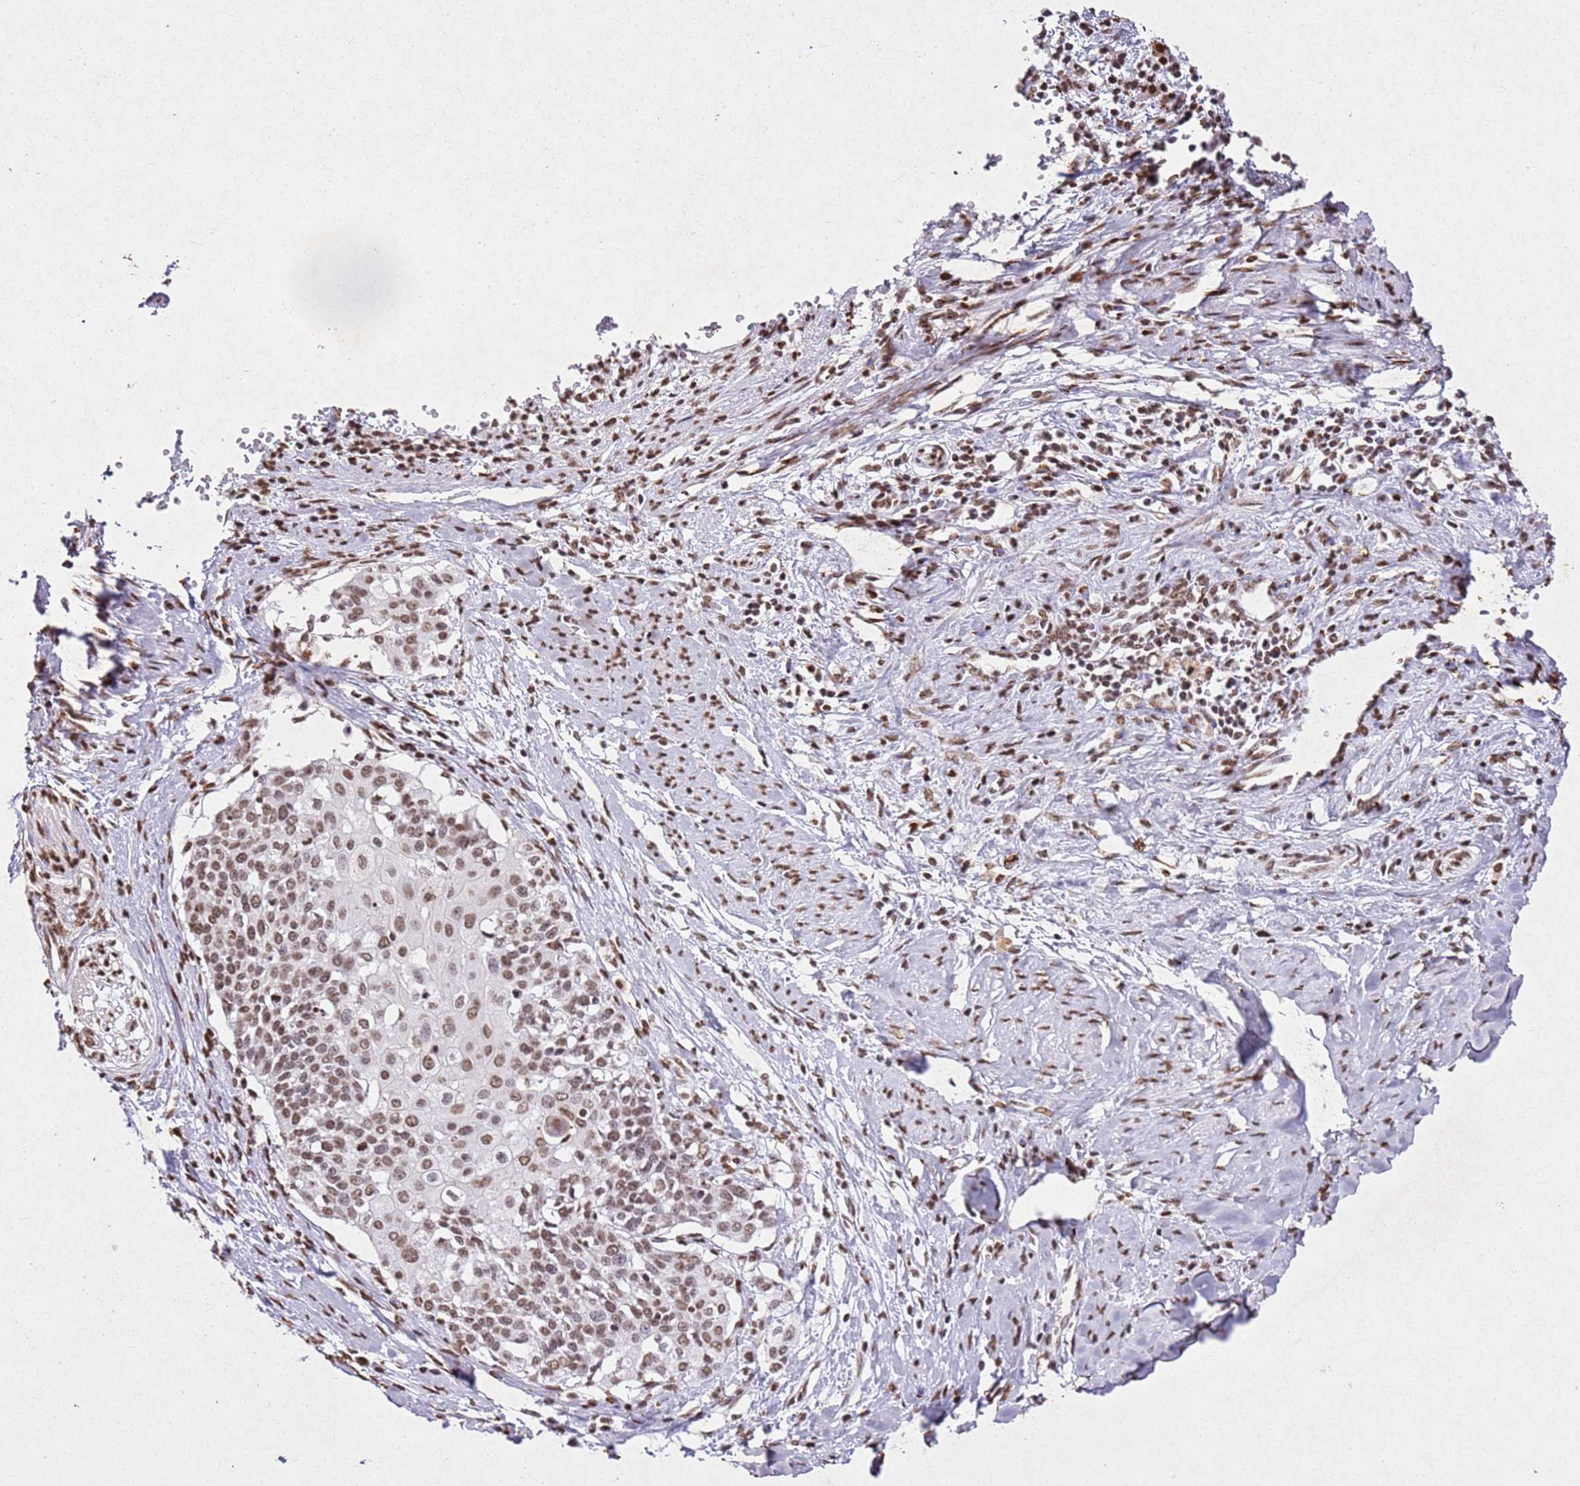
{"staining": {"intensity": "moderate", "quantity": ">75%", "location": "nuclear"}, "tissue": "cervical cancer", "cell_type": "Tumor cells", "image_type": "cancer", "snomed": [{"axis": "morphology", "description": "Squamous cell carcinoma, NOS"}, {"axis": "topography", "description": "Cervix"}], "caption": "Immunohistochemistry histopathology image of human cervical cancer stained for a protein (brown), which shows medium levels of moderate nuclear expression in about >75% of tumor cells.", "gene": "BMAL1", "patient": {"sex": "female", "age": 44}}